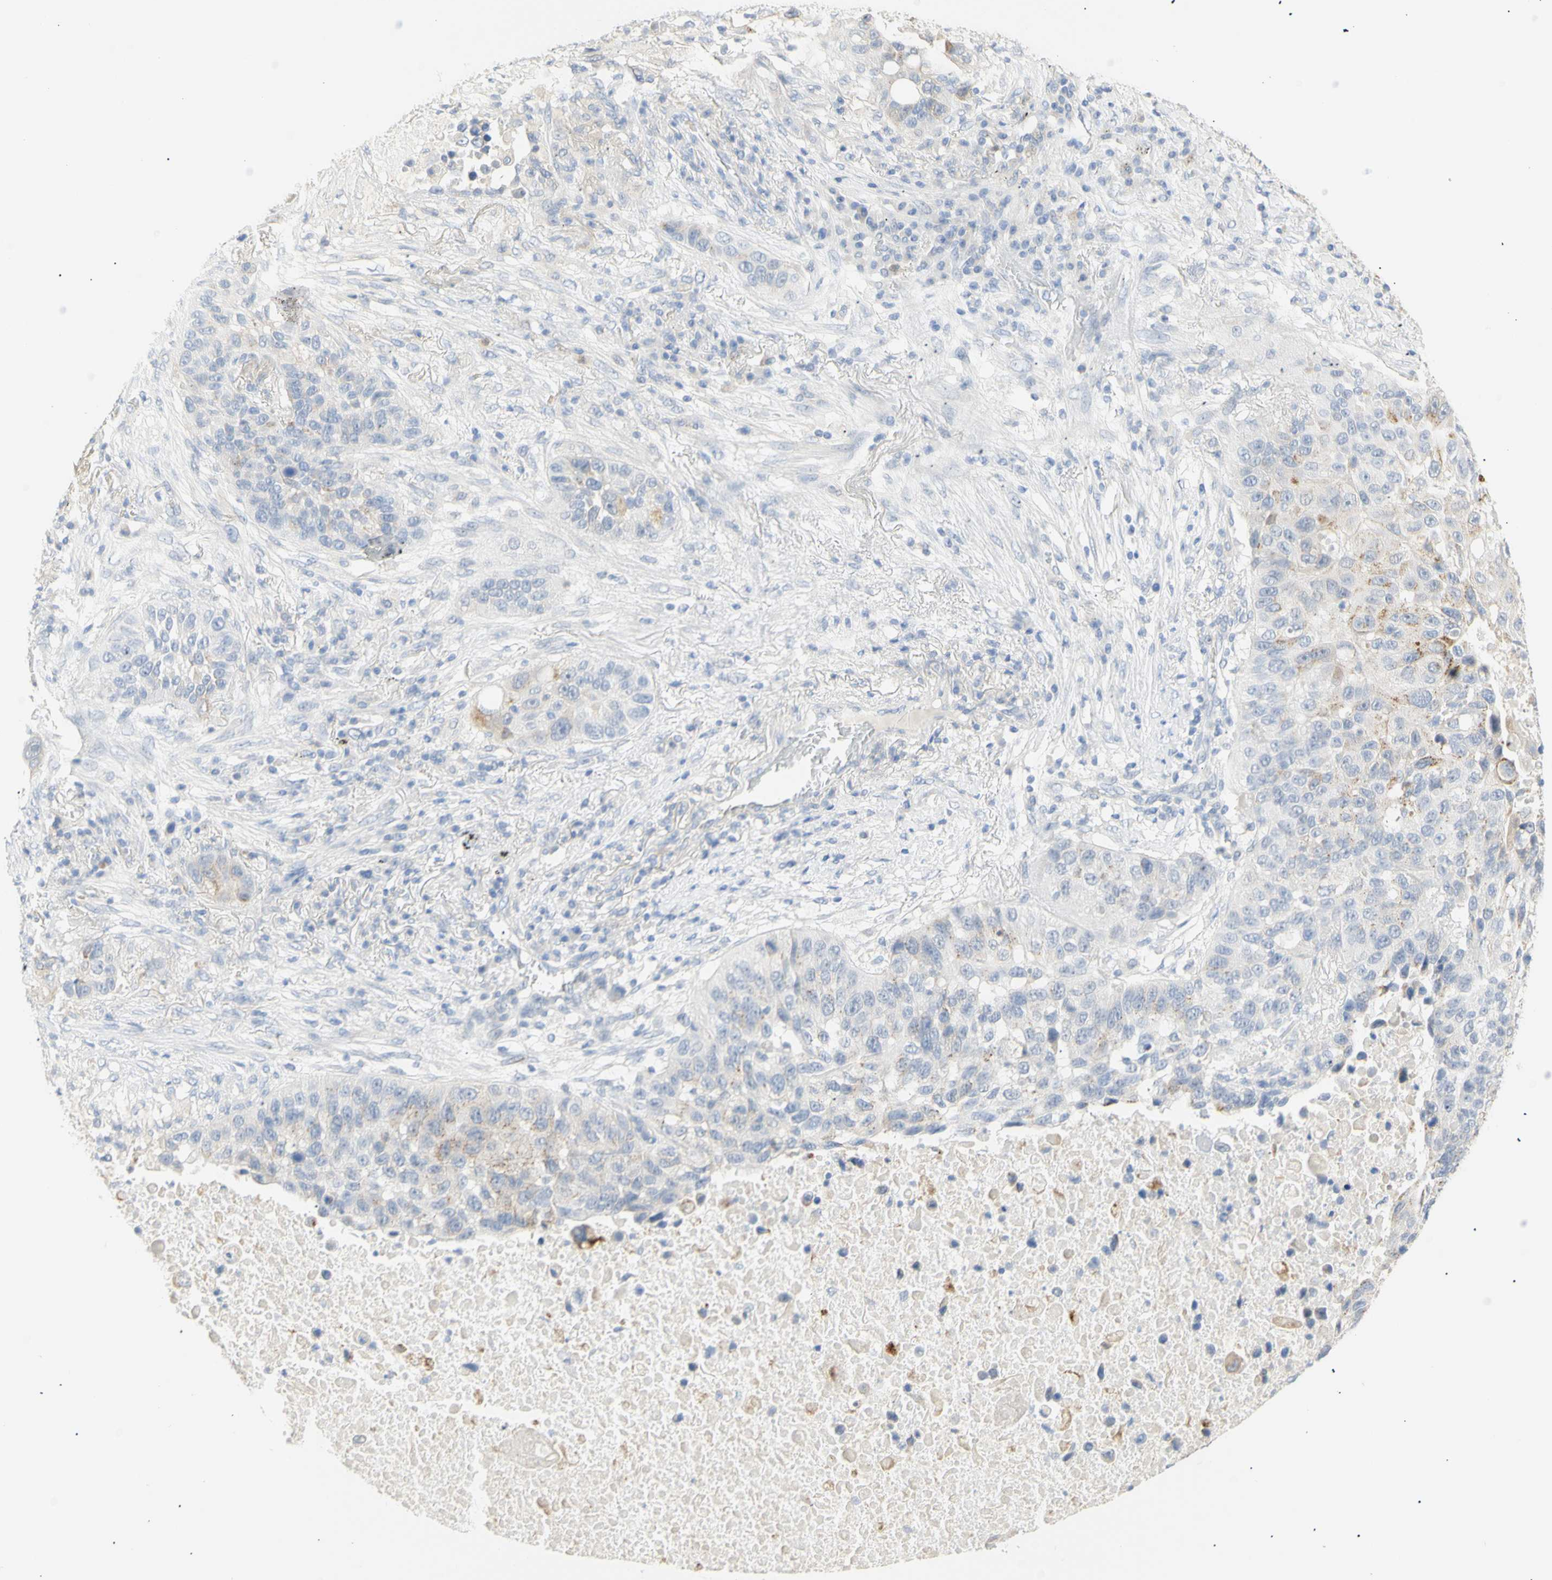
{"staining": {"intensity": "moderate", "quantity": "<25%", "location": "cytoplasmic/membranous"}, "tissue": "lung cancer", "cell_type": "Tumor cells", "image_type": "cancer", "snomed": [{"axis": "morphology", "description": "Squamous cell carcinoma, NOS"}, {"axis": "topography", "description": "Lung"}], "caption": "A brown stain highlights moderate cytoplasmic/membranous expression of a protein in lung cancer (squamous cell carcinoma) tumor cells.", "gene": "B4GALNT3", "patient": {"sex": "male", "age": 57}}